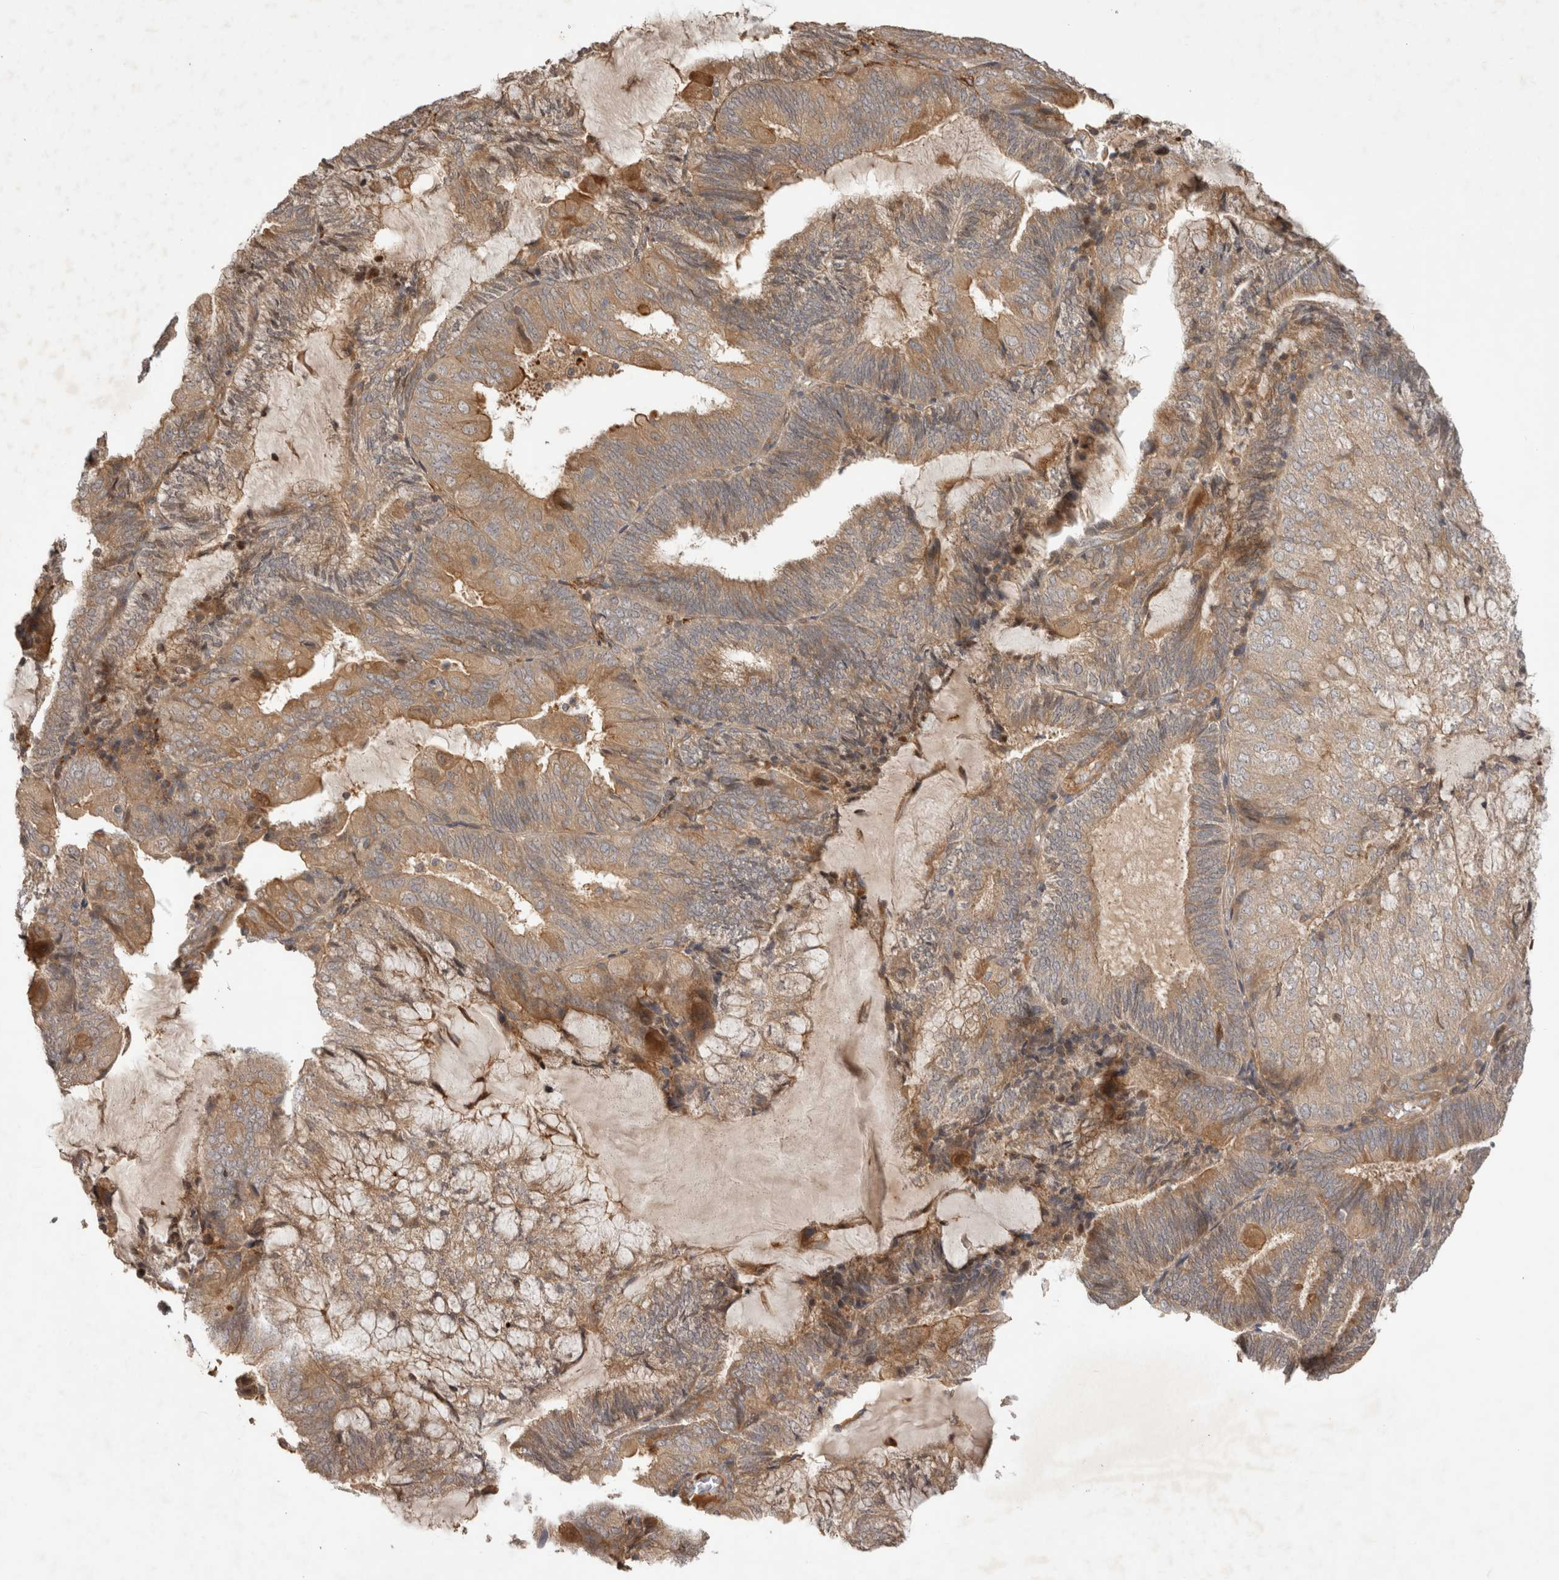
{"staining": {"intensity": "weak", "quantity": ">75%", "location": "cytoplasmic/membranous"}, "tissue": "endometrial cancer", "cell_type": "Tumor cells", "image_type": "cancer", "snomed": [{"axis": "morphology", "description": "Adenocarcinoma, NOS"}, {"axis": "topography", "description": "Endometrium"}], "caption": "Protein staining of endometrial cancer (adenocarcinoma) tissue shows weak cytoplasmic/membranous expression in about >75% of tumor cells.", "gene": "PPP1R42", "patient": {"sex": "female", "age": 81}}